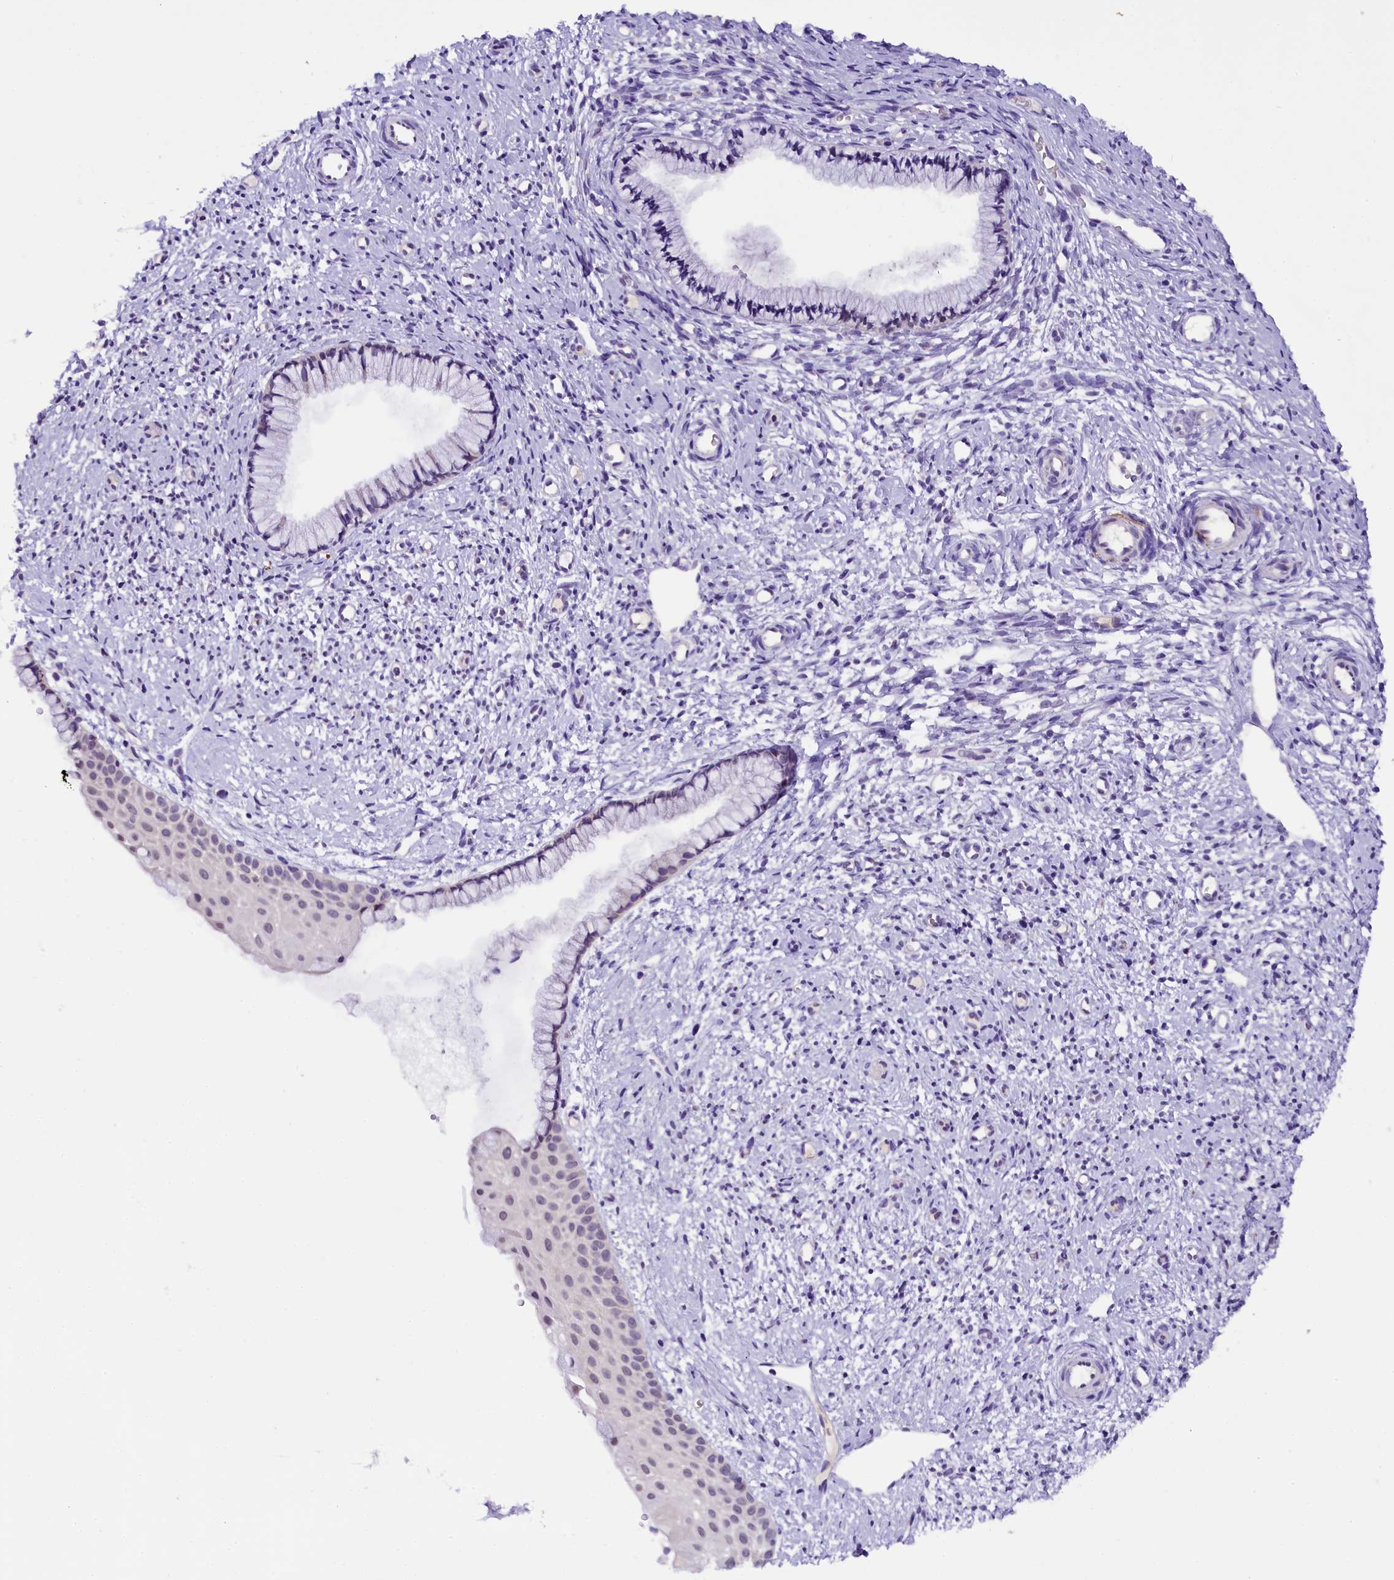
{"staining": {"intensity": "negative", "quantity": "none", "location": "none"}, "tissue": "cervix", "cell_type": "Glandular cells", "image_type": "normal", "snomed": [{"axis": "morphology", "description": "Normal tissue, NOS"}, {"axis": "topography", "description": "Cervix"}], "caption": "Immunohistochemistry histopathology image of unremarkable human cervix stained for a protein (brown), which shows no expression in glandular cells.", "gene": "IQCN", "patient": {"sex": "female", "age": 57}}